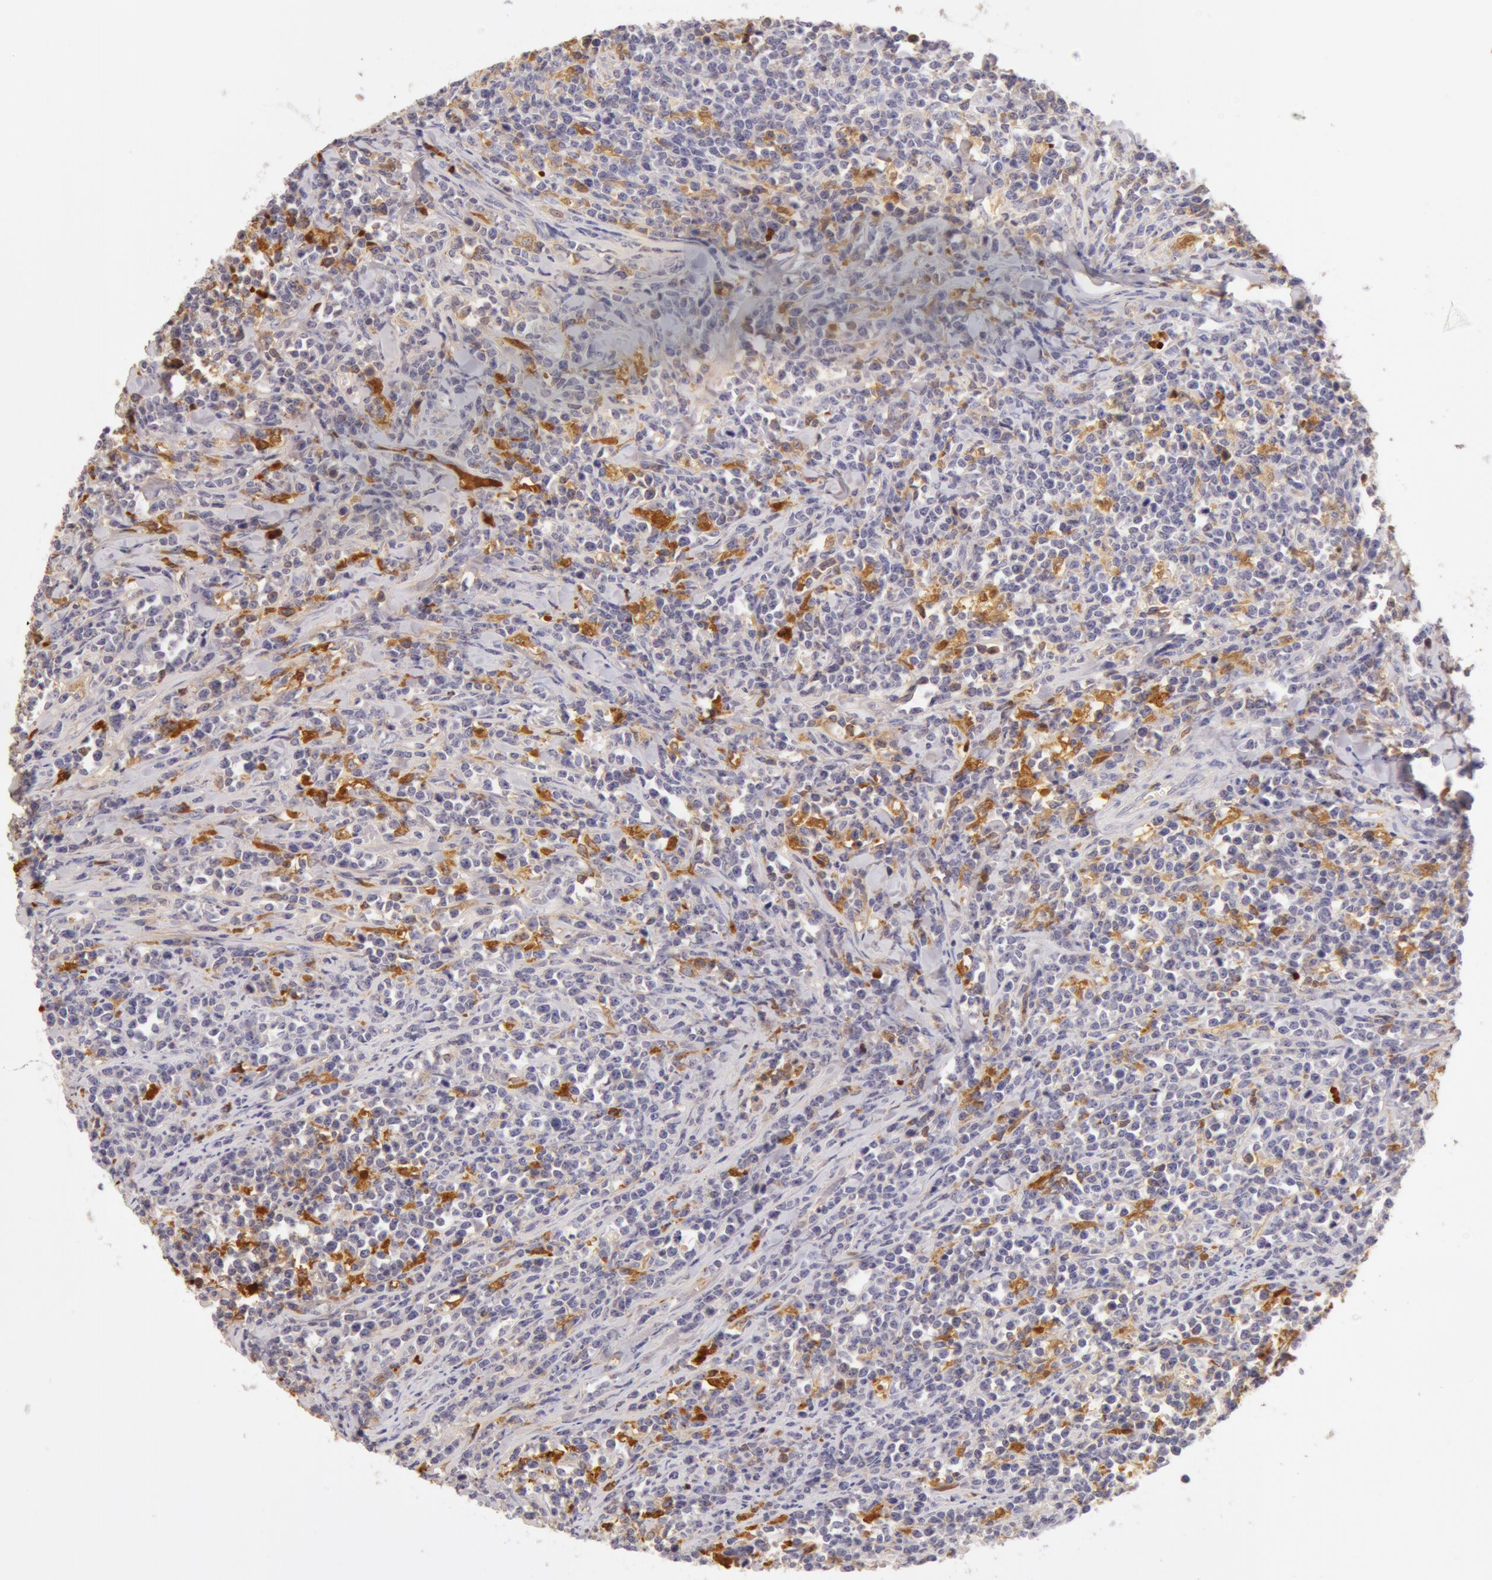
{"staining": {"intensity": "negative", "quantity": "none", "location": "none"}, "tissue": "lymphoma", "cell_type": "Tumor cells", "image_type": "cancer", "snomed": [{"axis": "morphology", "description": "Malignant lymphoma, non-Hodgkin's type, High grade"}, {"axis": "topography", "description": "Small intestine"}, {"axis": "topography", "description": "Colon"}], "caption": "The micrograph reveals no significant expression in tumor cells of high-grade malignant lymphoma, non-Hodgkin's type.", "gene": "AHSG", "patient": {"sex": "male", "age": 8}}